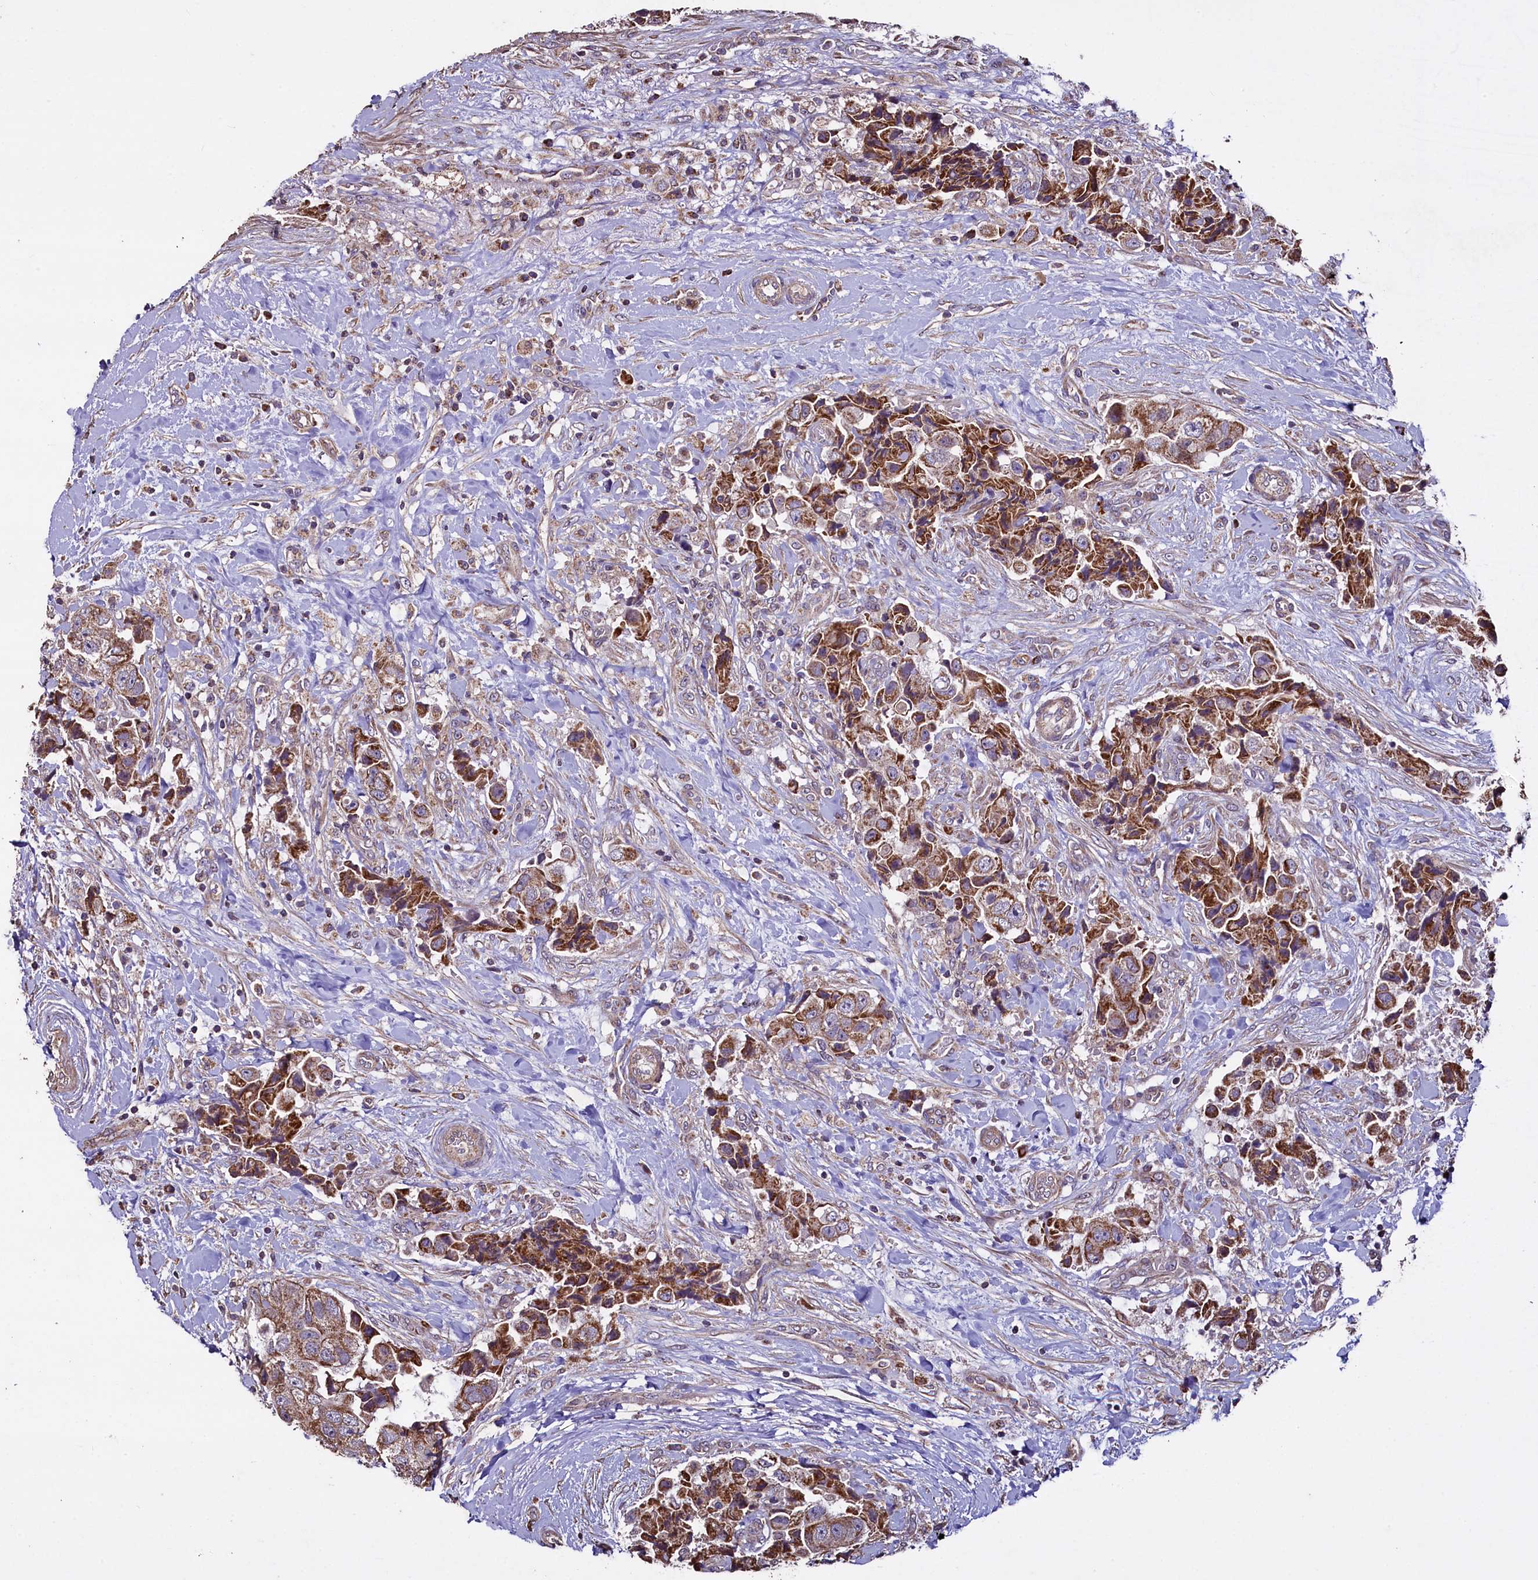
{"staining": {"intensity": "strong", "quantity": ">75%", "location": "cytoplasmic/membranous"}, "tissue": "breast cancer", "cell_type": "Tumor cells", "image_type": "cancer", "snomed": [{"axis": "morphology", "description": "Normal tissue, NOS"}, {"axis": "morphology", "description": "Duct carcinoma"}, {"axis": "topography", "description": "Breast"}], "caption": "Breast cancer (invasive ductal carcinoma) stained with a brown dye shows strong cytoplasmic/membranous positive expression in about >75% of tumor cells.", "gene": "COQ9", "patient": {"sex": "female", "age": 62}}